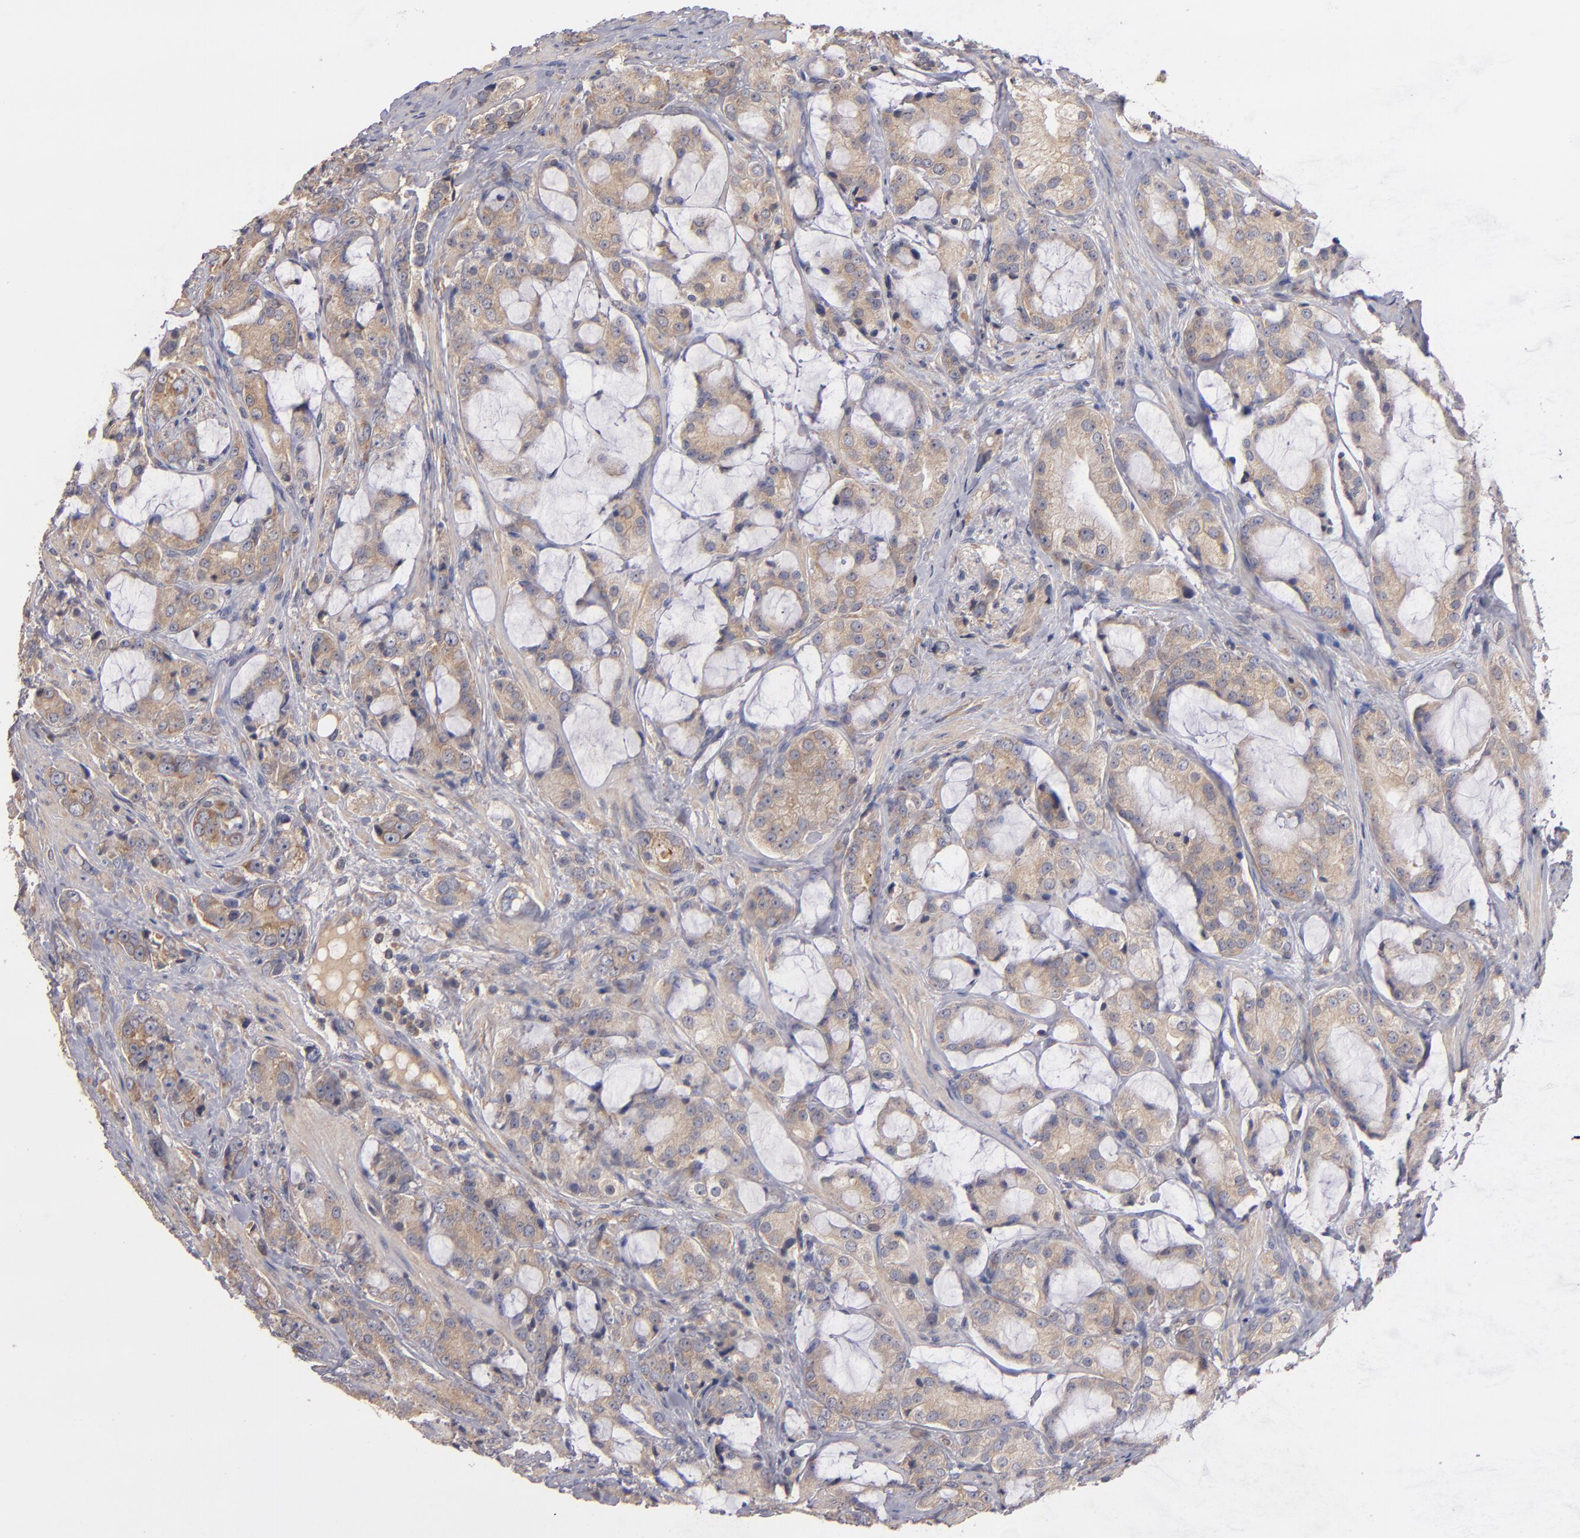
{"staining": {"intensity": "moderate", "quantity": ">75%", "location": "cytoplasmic/membranous"}, "tissue": "prostate cancer", "cell_type": "Tumor cells", "image_type": "cancer", "snomed": [{"axis": "morphology", "description": "Adenocarcinoma, Medium grade"}, {"axis": "topography", "description": "Prostate"}], "caption": "This is a photomicrograph of immunohistochemistry (IHC) staining of prostate adenocarcinoma (medium-grade), which shows moderate positivity in the cytoplasmic/membranous of tumor cells.", "gene": "UPF3B", "patient": {"sex": "male", "age": 70}}